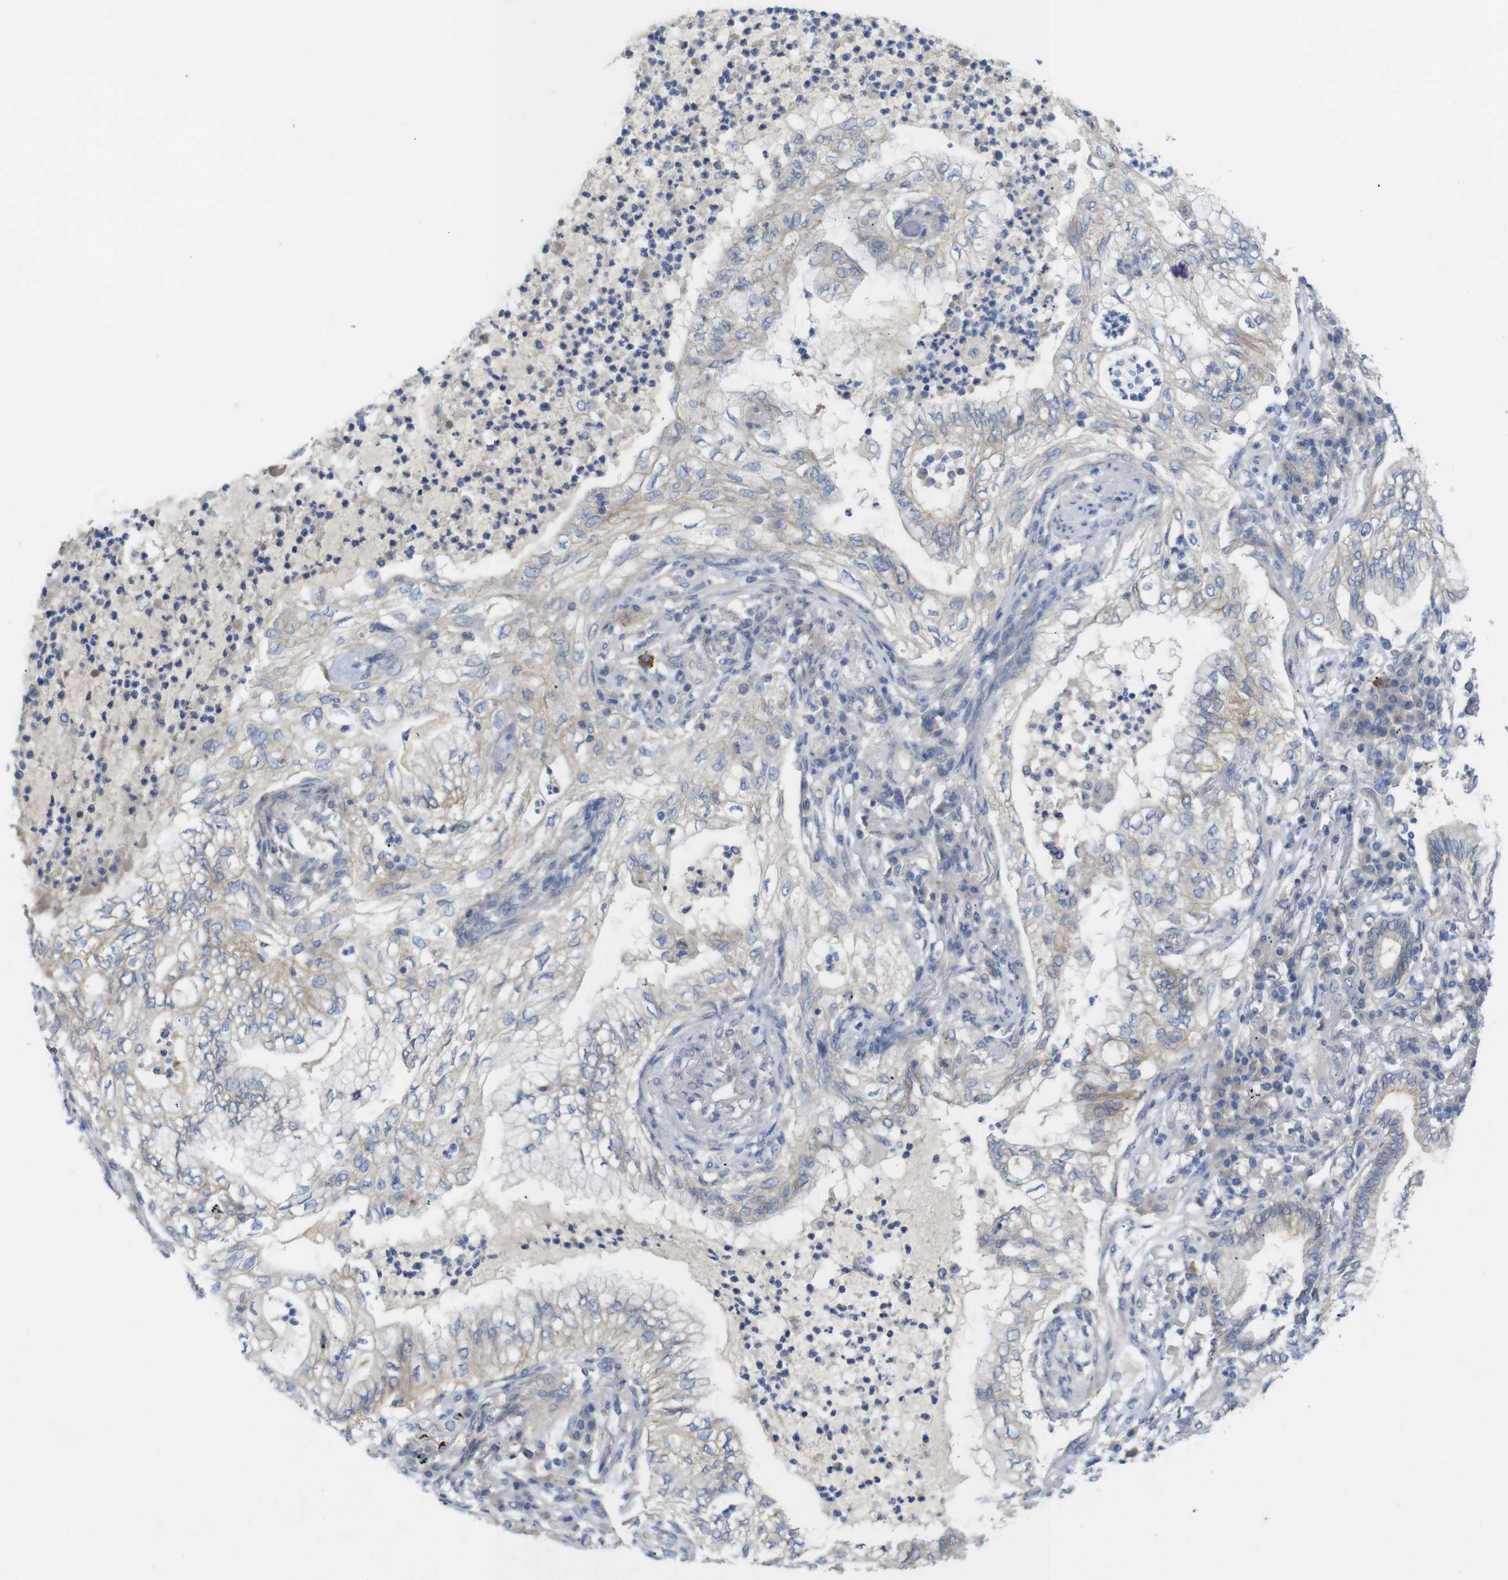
{"staining": {"intensity": "moderate", "quantity": "<25%", "location": "cytoplasmic/membranous"}, "tissue": "lung cancer", "cell_type": "Tumor cells", "image_type": "cancer", "snomed": [{"axis": "morphology", "description": "Normal tissue, NOS"}, {"axis": "morphology", "description": "Adenocarcinoma, NOS"}, {"axis": "topography", "description": "Bronchus"}, {"axis": "topography", "description": "Lung"}], "caption": "High-power microscopy captured an immunohistochemistry (IHC) micrograph of lung adenocarcinoma, revealing moderate cytoplasmic/membranous positivity in approximately <25% of tumor cells. Using DAB (brown) and hematoxylin (blue) stains, captured at high magnification using brightfield microscopy.", "gene": "KIDINS220", "patient": {"sex": "female", "age": 70}}